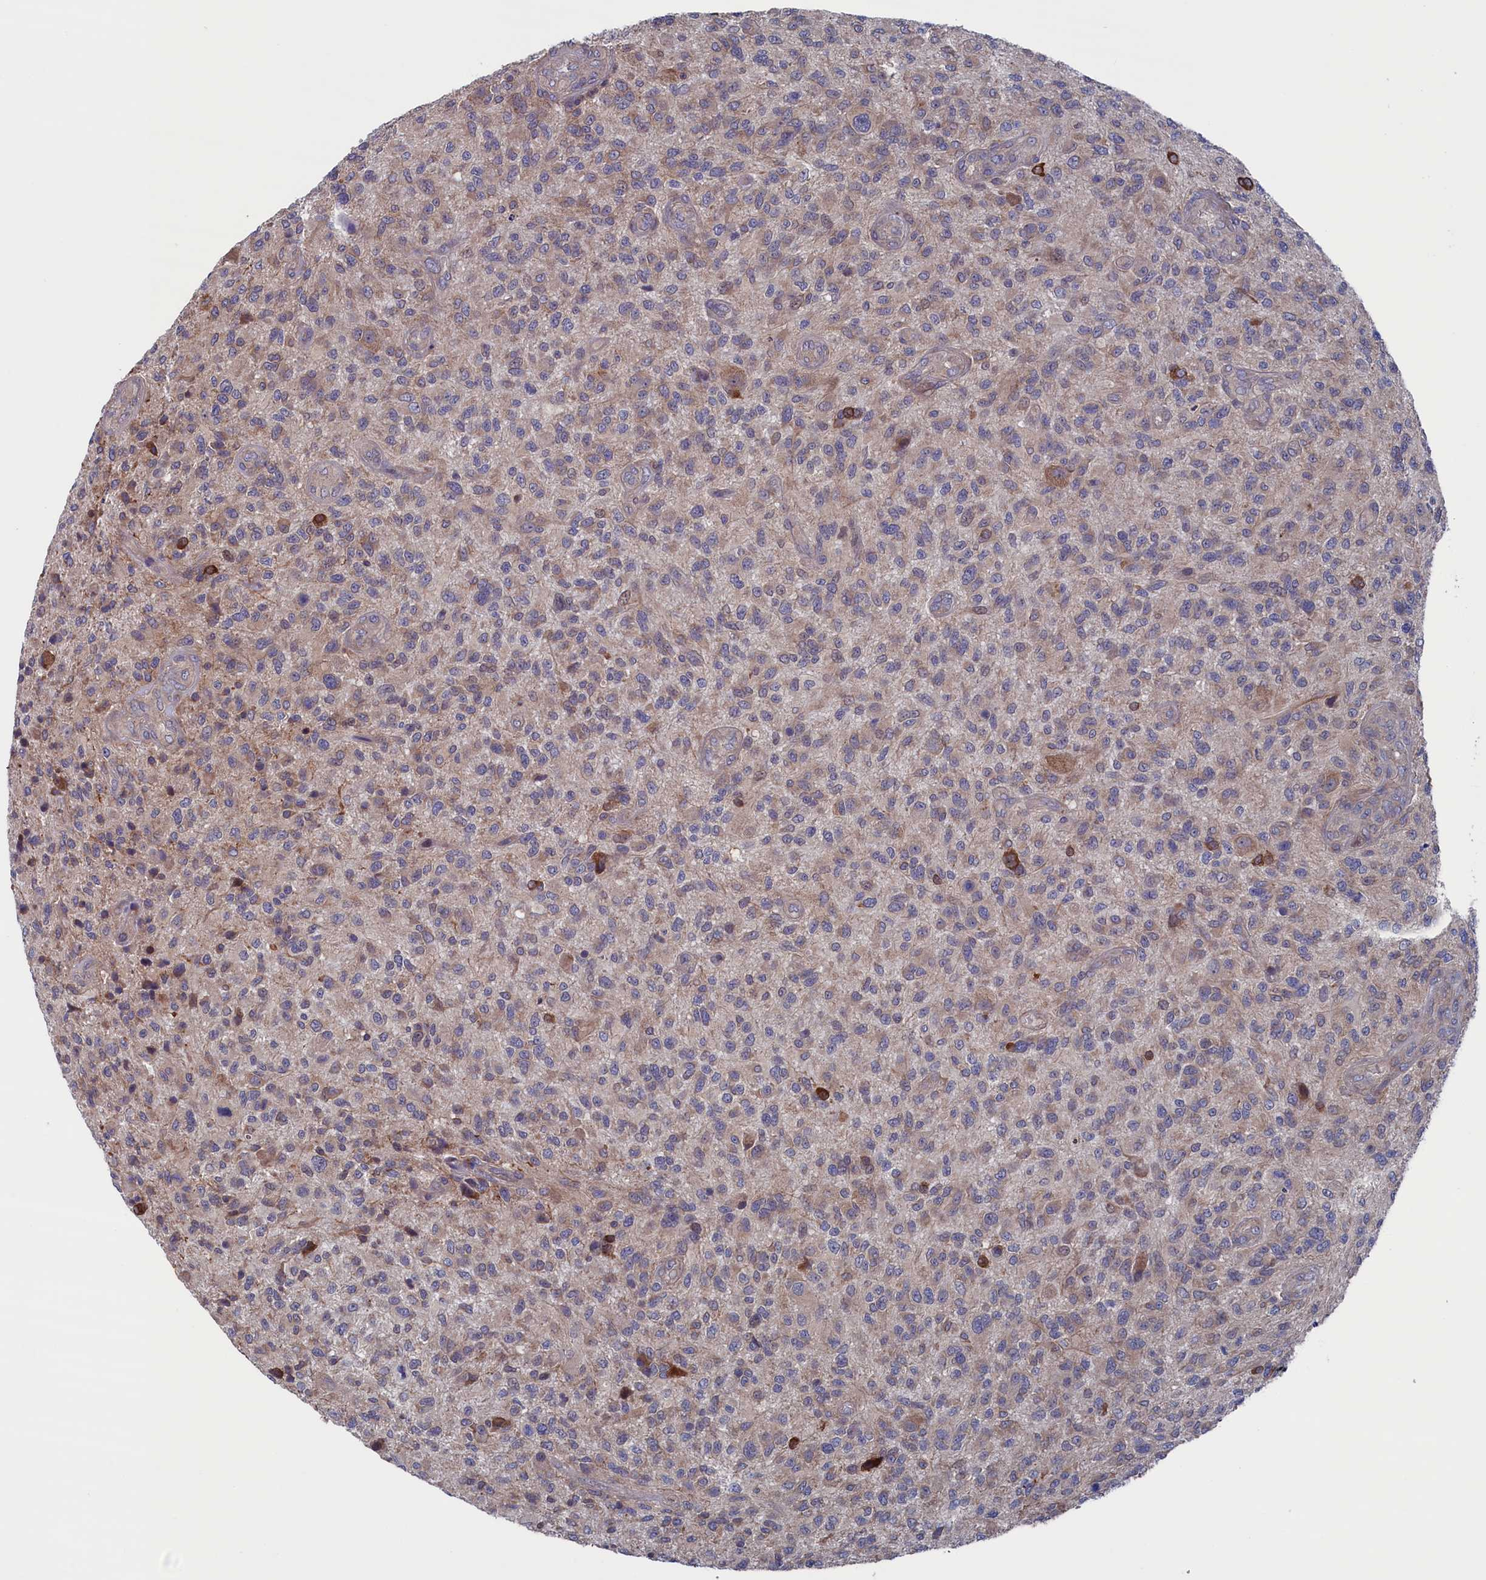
{"staining": {"intensity": "weak", "quantity": "25%-75%", "location": "cytoplasmic/membranous"}, "tissue": "glioma", "cell_type": "Tumor cells", "image_type": "cancer", "snomed": [{"axis": "morphology", "description": "Glioma, malignant, High grade"}, {"axis": "topography", "description": "Brain"}], "caption": "Protein staining demonstrates weak cytoplasmic/membranous positivity in about 25%-75% of tumor cells in glioma.", "gene": "SPATA13", "patient": {"sex": "male", "age": 47}}